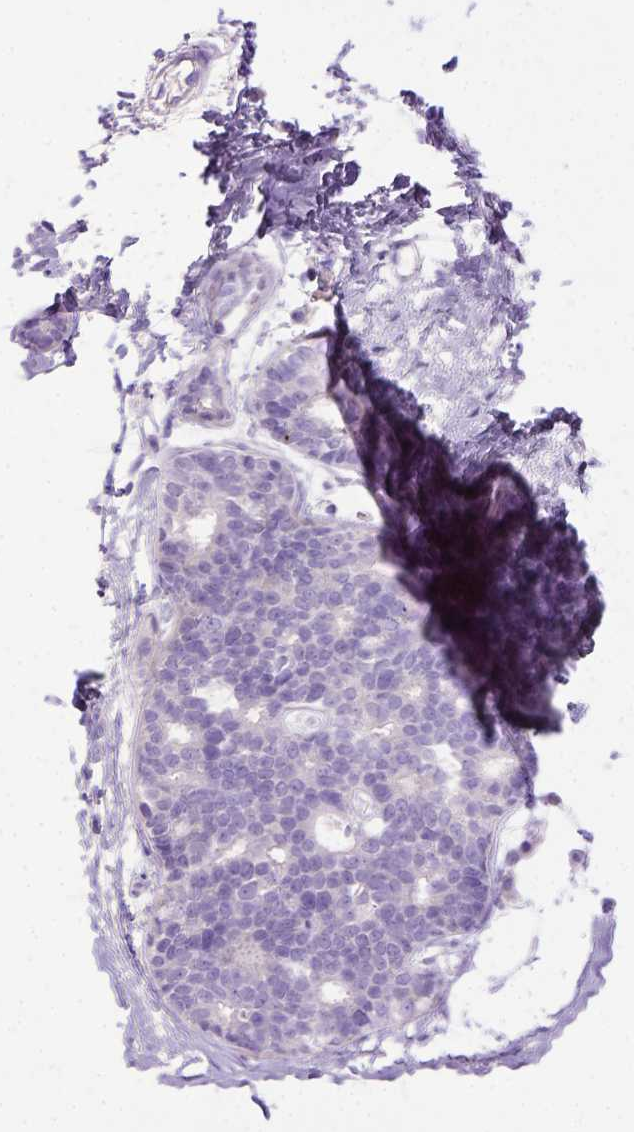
{"staining": {"intensity": "negative", "quantity": "none", "location": "none"}, "tissue": "breast cancer", "cell_type": "Tumor cells", "image_type": "cancer", "snomed": [{"axis": "morphology", "description": "Duct carcinoma"}, {"axis": "topography", "description": "Breast"}], "caption": "Tumor cells are negative for brown protein staining in breast cancer (intraductal carcinoma).", "gene": "BAAT", "patient": {"sex": "female", "age": 40}}